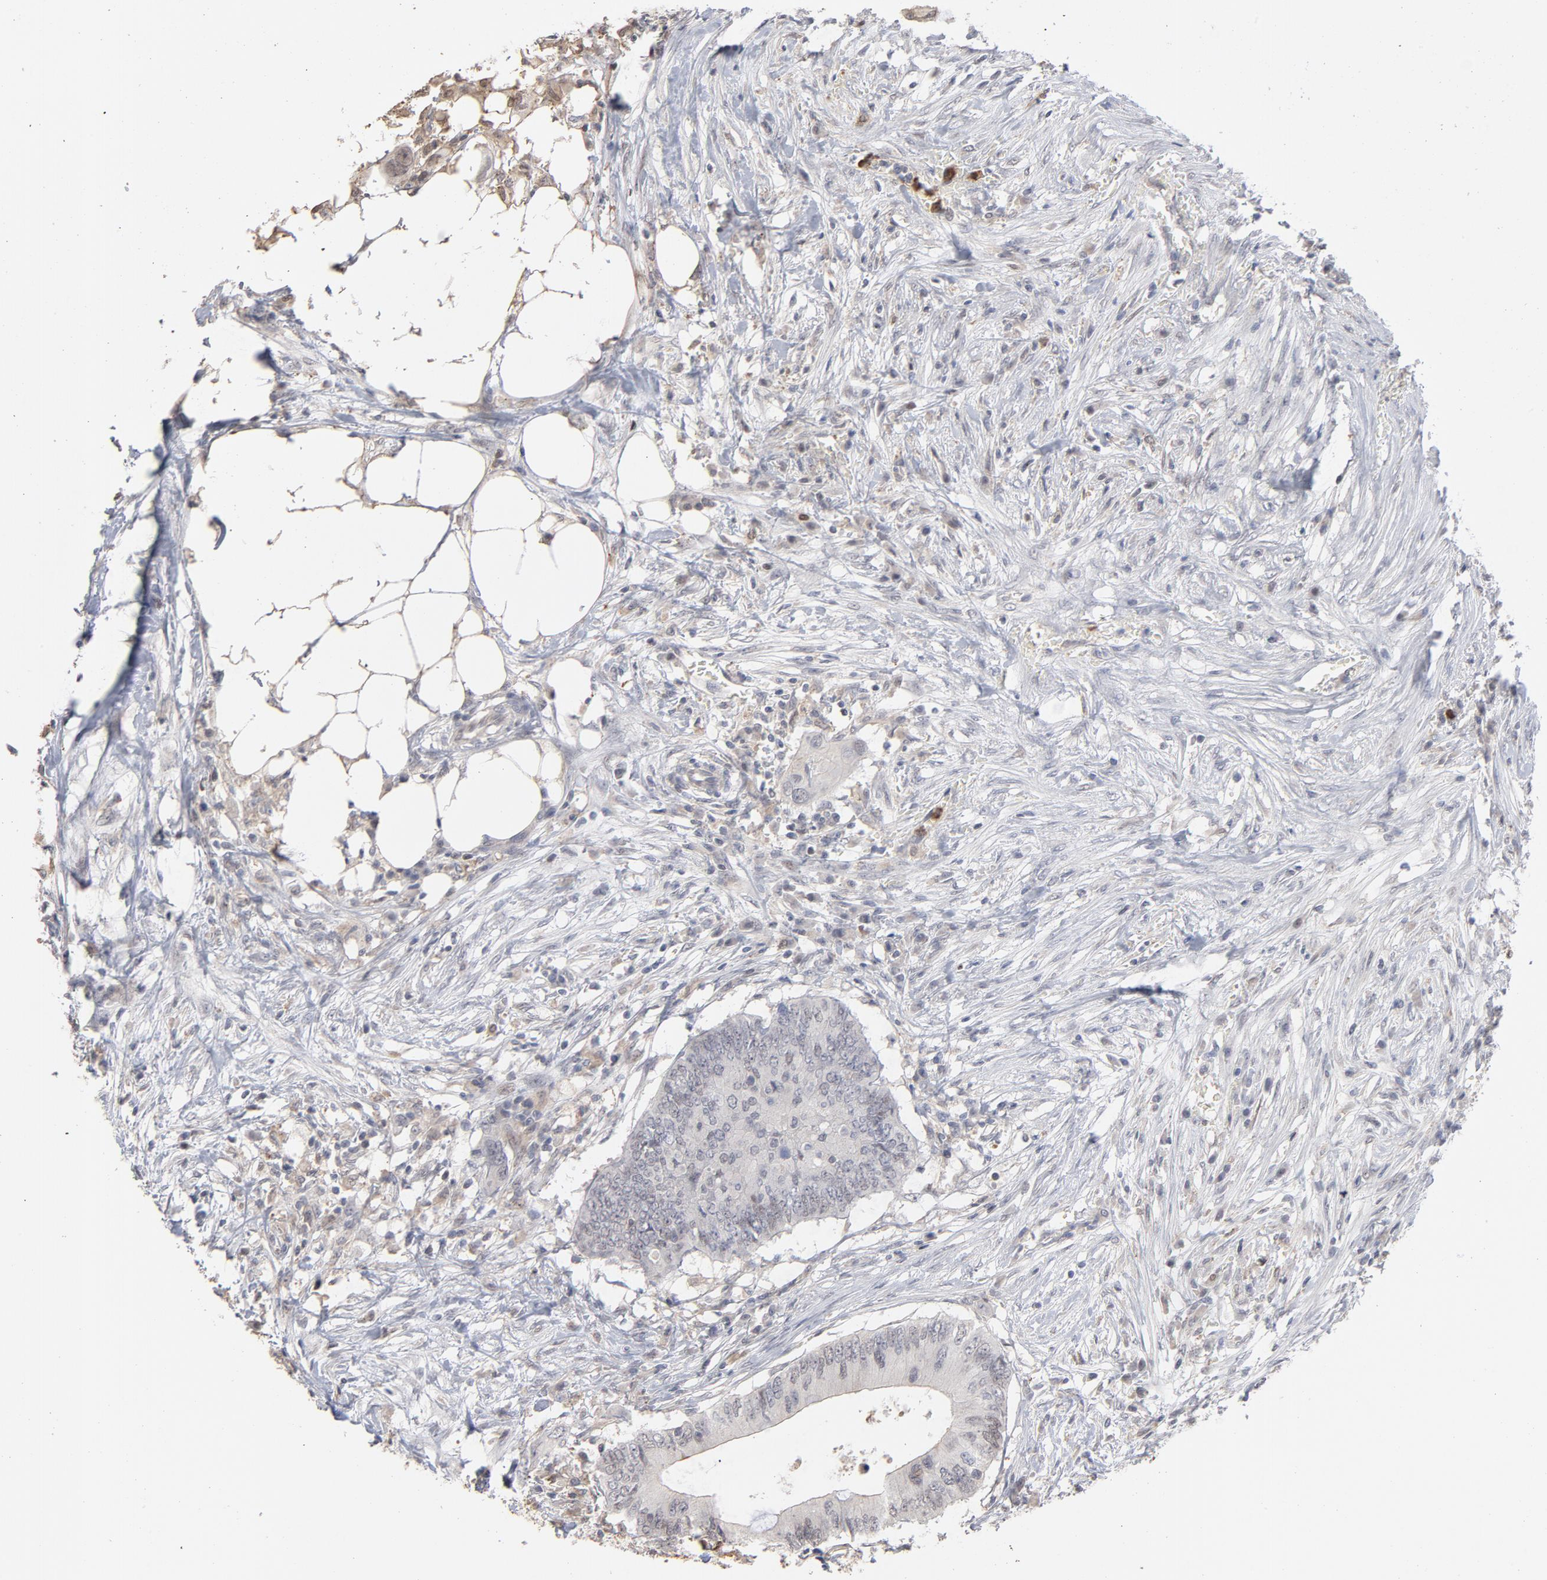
{"staining": {"intensity": "weak", "quantity": "<25%", "location": "nuclear"}, "tissue": "colorectal cancer", "cell_type": "Tumor cells", "image_type": "cancer", "snomed": [{"axis": "morphology", "description": "Adenocarcinoma, NOS"}, {"axis": "topography", "description": "Colon"}], "caption": "The micrograph shows no significant staining in tumor cells of colorectal adenocarcinoma.", "gene": "PNMA1", "patient": {"sex": "male", "age": 71}}